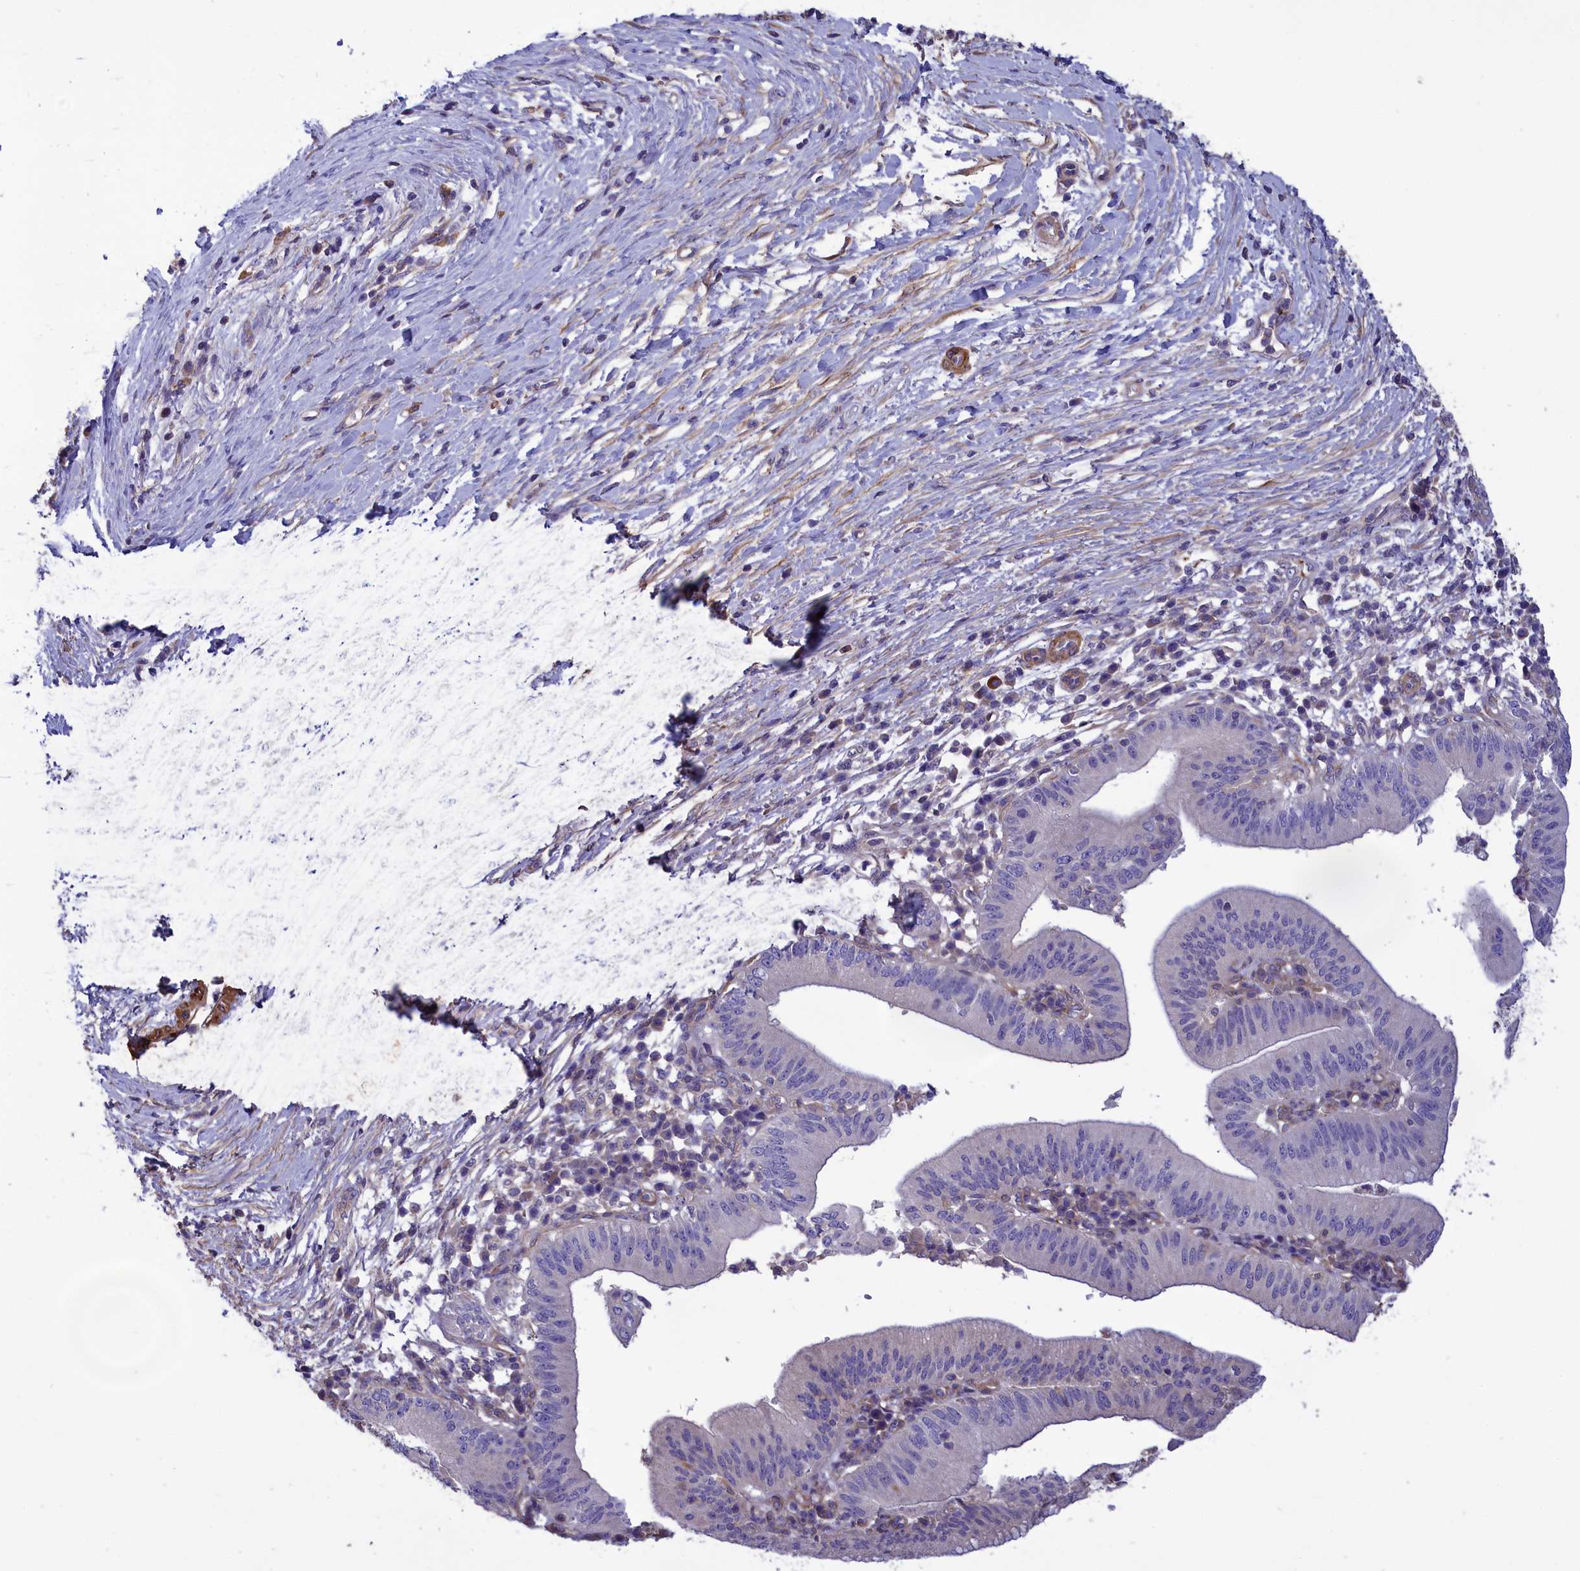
{"staining": {"intensity": "negative", "quantity": "none", "location": "none"}, "tissue": "pancreatic cancer", "cell_type": "Tumor cells", "image_type": "cancer", "snomed": [{"axis": "morphology", "description": "Adenocarcinoma, NOS"}, {"axis": "topography", "description": "Pancreas"}], "caption": "This histopathology image is of pancreatic cancer stained with immunohistochemistry (IHC) to label a protein in brown with the nuclei are counter-stained blue. There is no staining in tumor cells. (Stains: DAB immunohistochemistry with hematoxylin counter stain, Microscopy: brightfield microscopy at high magnification).", "gene": "AMDHD2", "patient": {"sex": "male", "age": 68}}